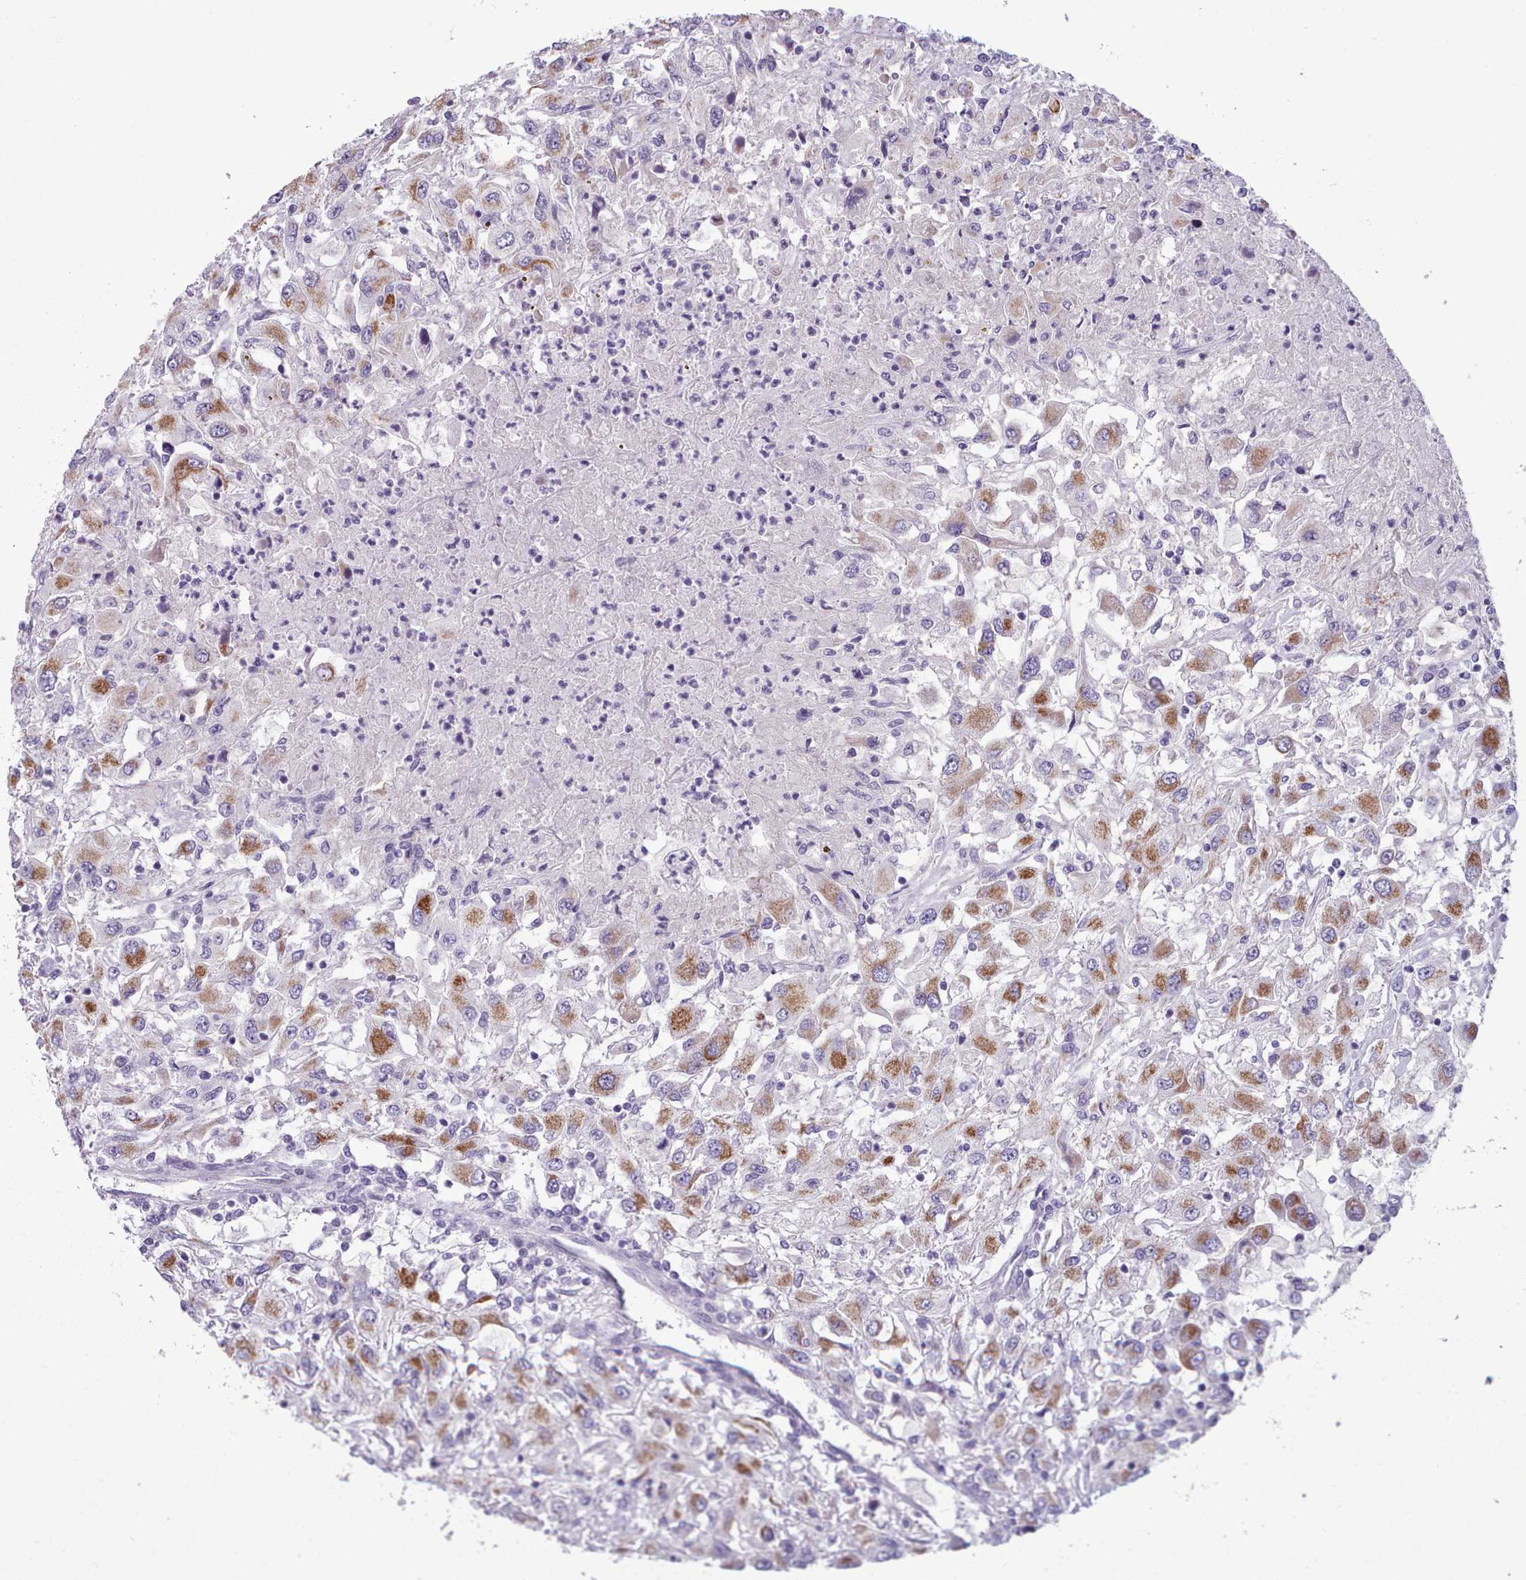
{"staining": {"intensity": "moderate", "quantity": ">75%", "location": "cytoplasmic/membranous"}, "tissue": "renal cancer", "cell_type": "Tumor cells", "image_type": "cancer", "snomed": [{"axis": "morphology", "description": "Adenocarcinoma, NOS"}, {"axis": "topography", "description": "Kidney"}], "caption": "A micrograph of renal cancer stained for a protein shows moderate cytoplasmic/membranous brown staining in tumor cells.", "gene": "AK4", "patient": {"sex": "female", "age": 67}}